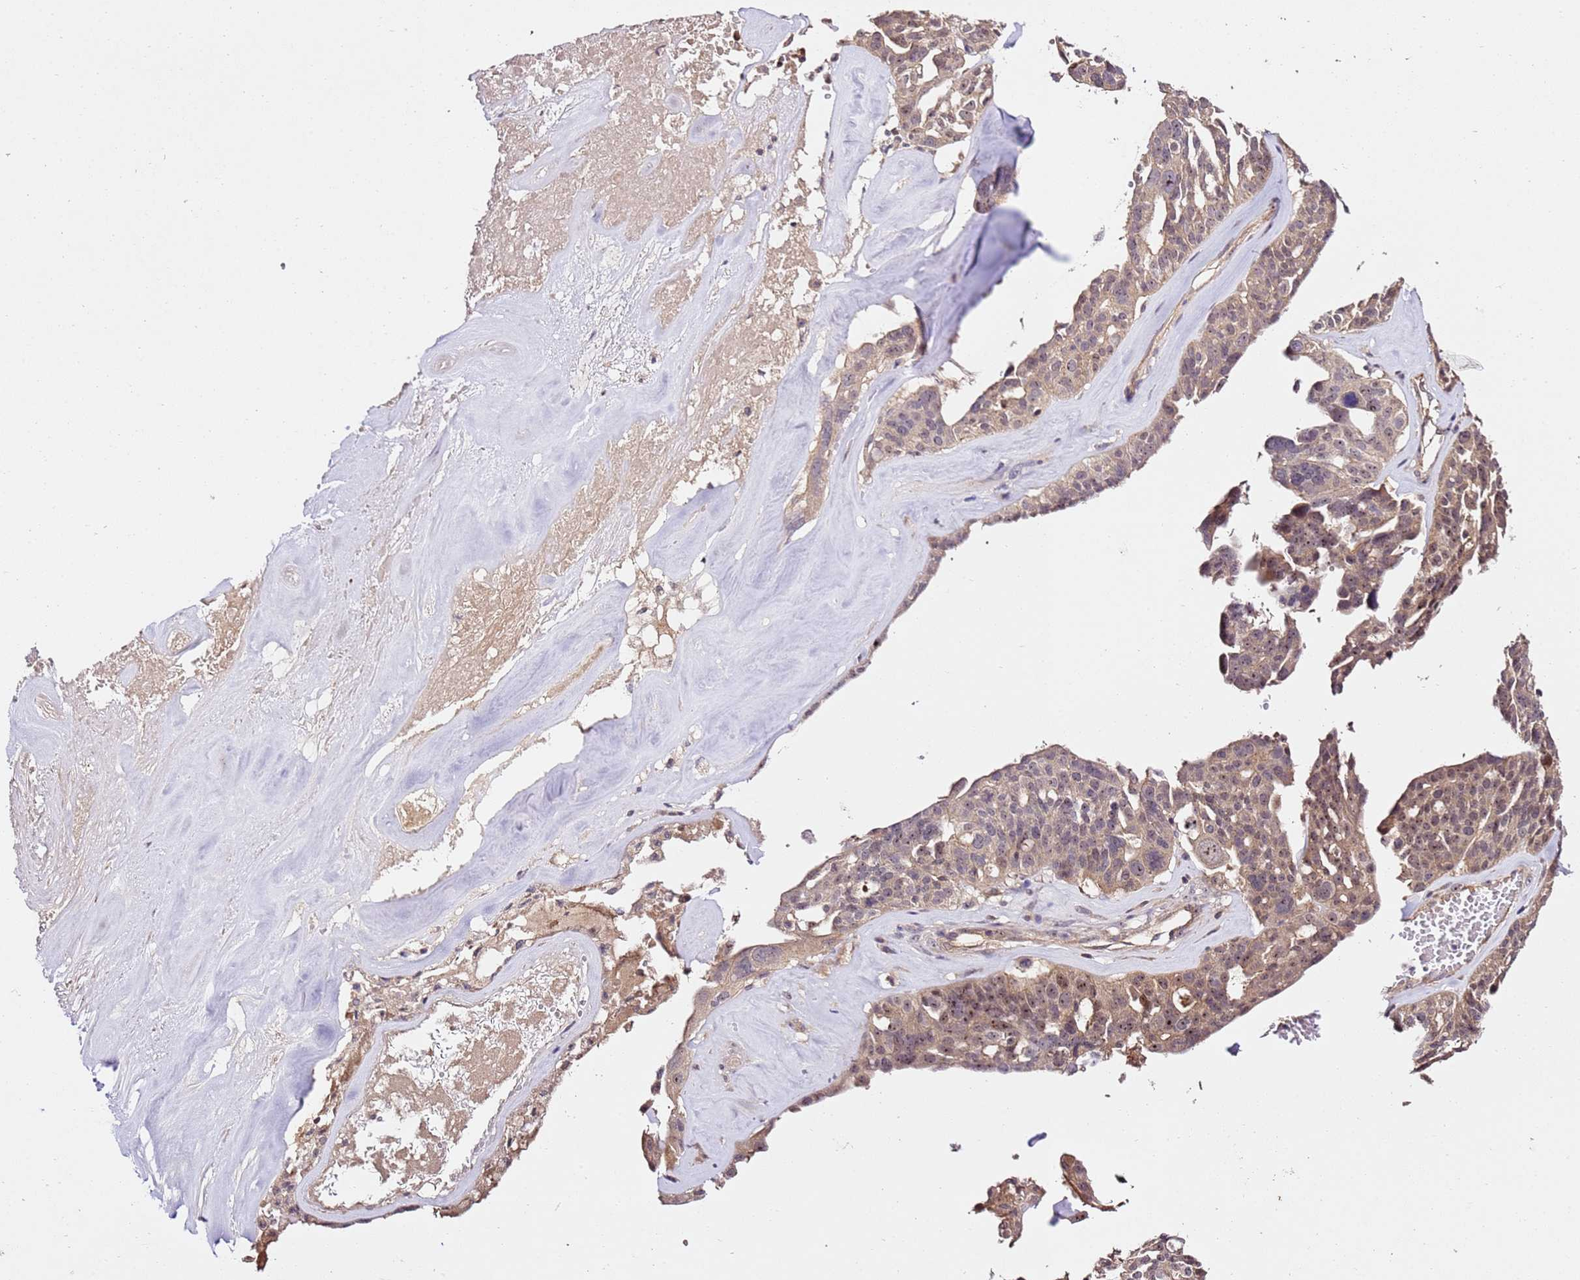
{"staining": {"intensity": "weak", "quantity": ">75%", "location": "cytoplasmic/membranous,nuclear"}, "tissue": "ovarian cancer", "cell_type": "Tumor cells", "image_type": "cancer", "snomed": [{"axis": "morphology", "description": "Cystadenocarcinoma, serous, NOS"}, {"axis": "topography", "description": "Ovary"}], "caption": "Human ovarian cancer stained for a protein (brown) demonstrates weak cytoplasmic/membranous and nuclear positive staining in about >75% of tumor cells.", "gene": "DDX27", "patient": {"sex": "female", "age": 59}}